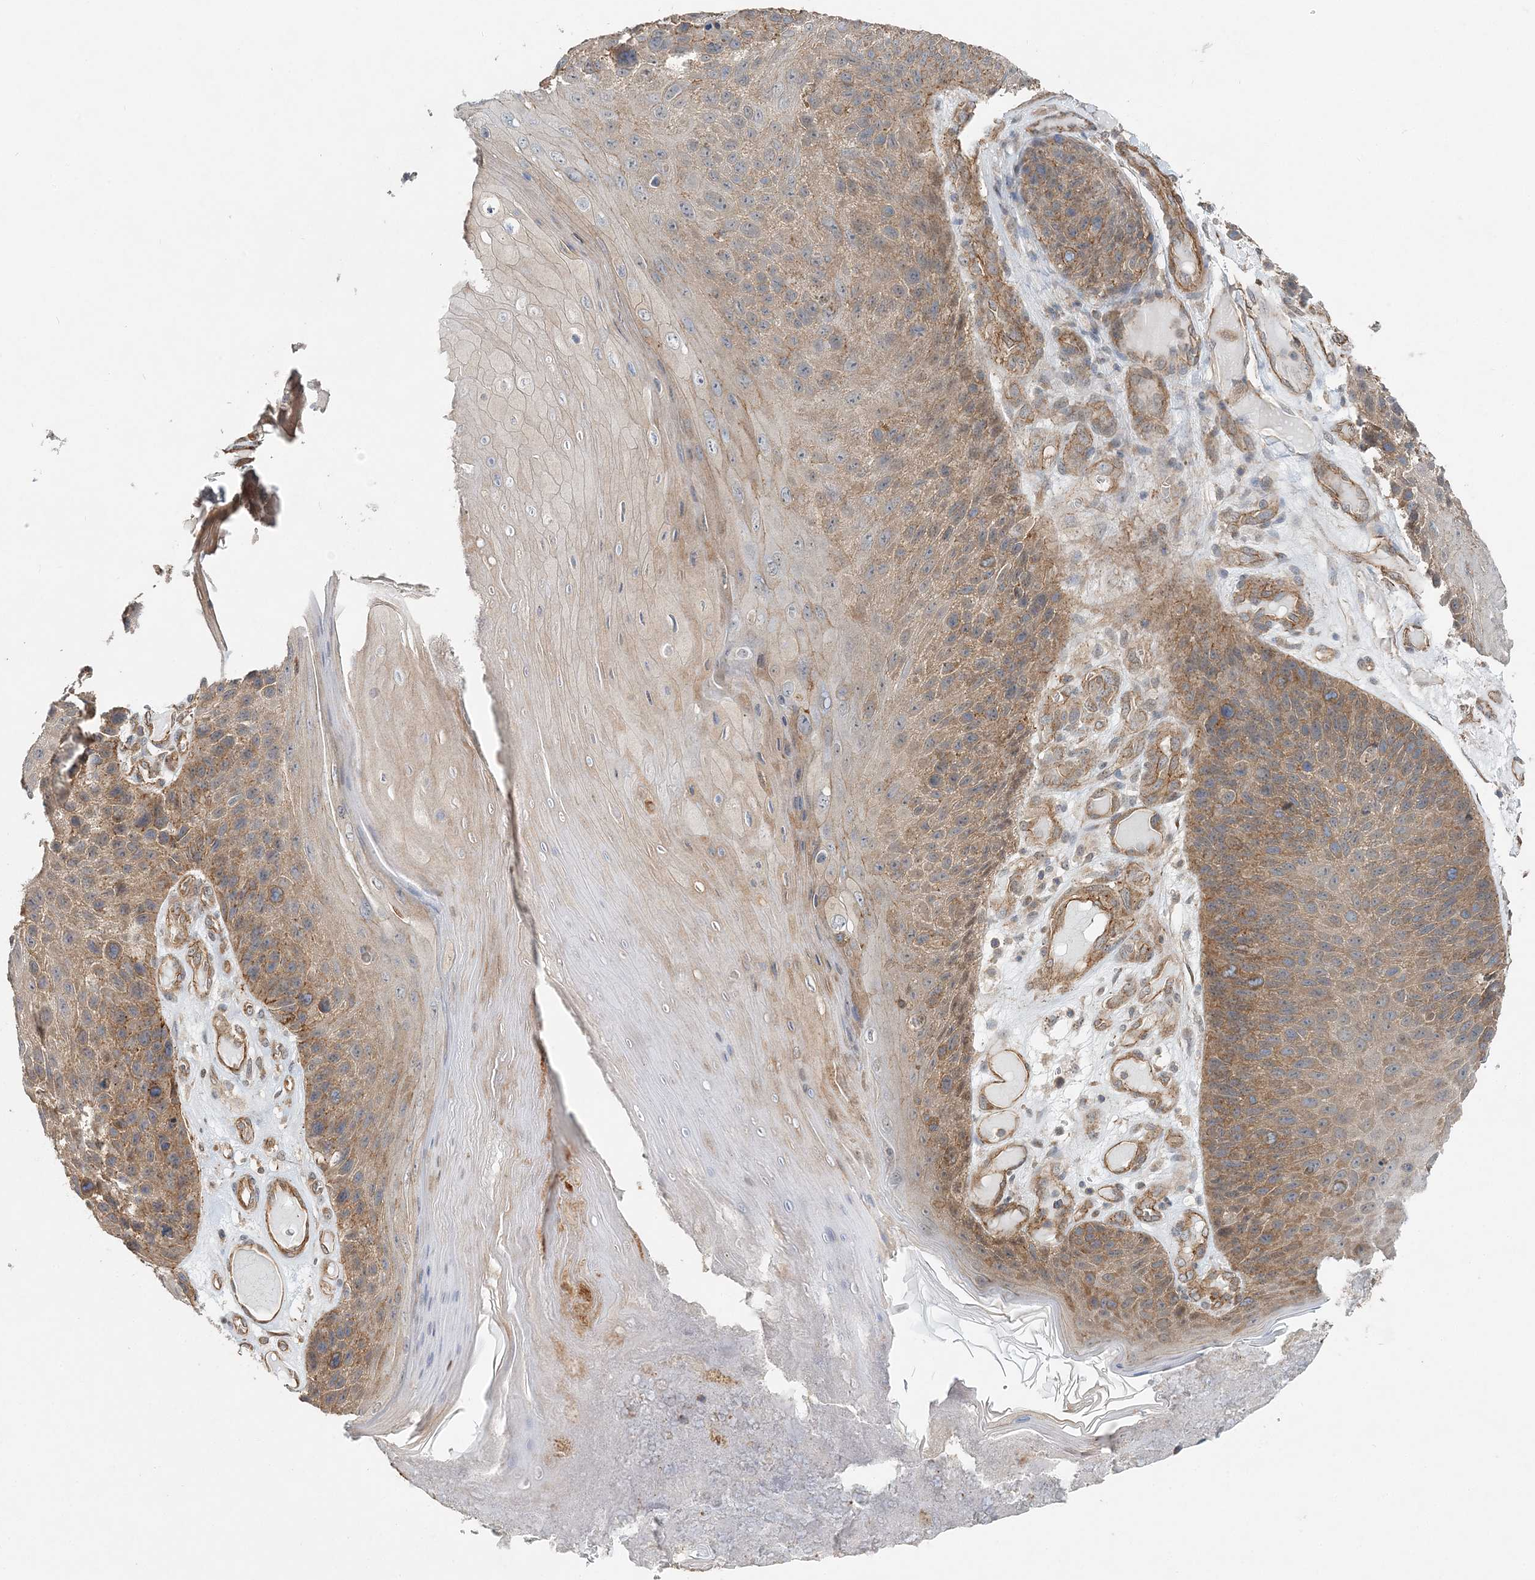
{"staining": {"intensity": "moderate", "quantity": "25%-75%", "location": "cytoplasmic/membranous"}, "tissue": "skin cancer", "cell_type": "Tumor cells", "image_type": "cancer", "snomed": [{"axis": "morphology", "description": "Squamous cell carcinoma, NOS"}, {"axis": "topography", "description": "Skin"}], "caption": "A brown stain shows moderate cytoplasmic/membranous expression of a protein in human skin cancer (squamous cell carcinoma) tumor cells.", "gene": "MAT2B", "patient": {"sex": "female", "age": 88}}